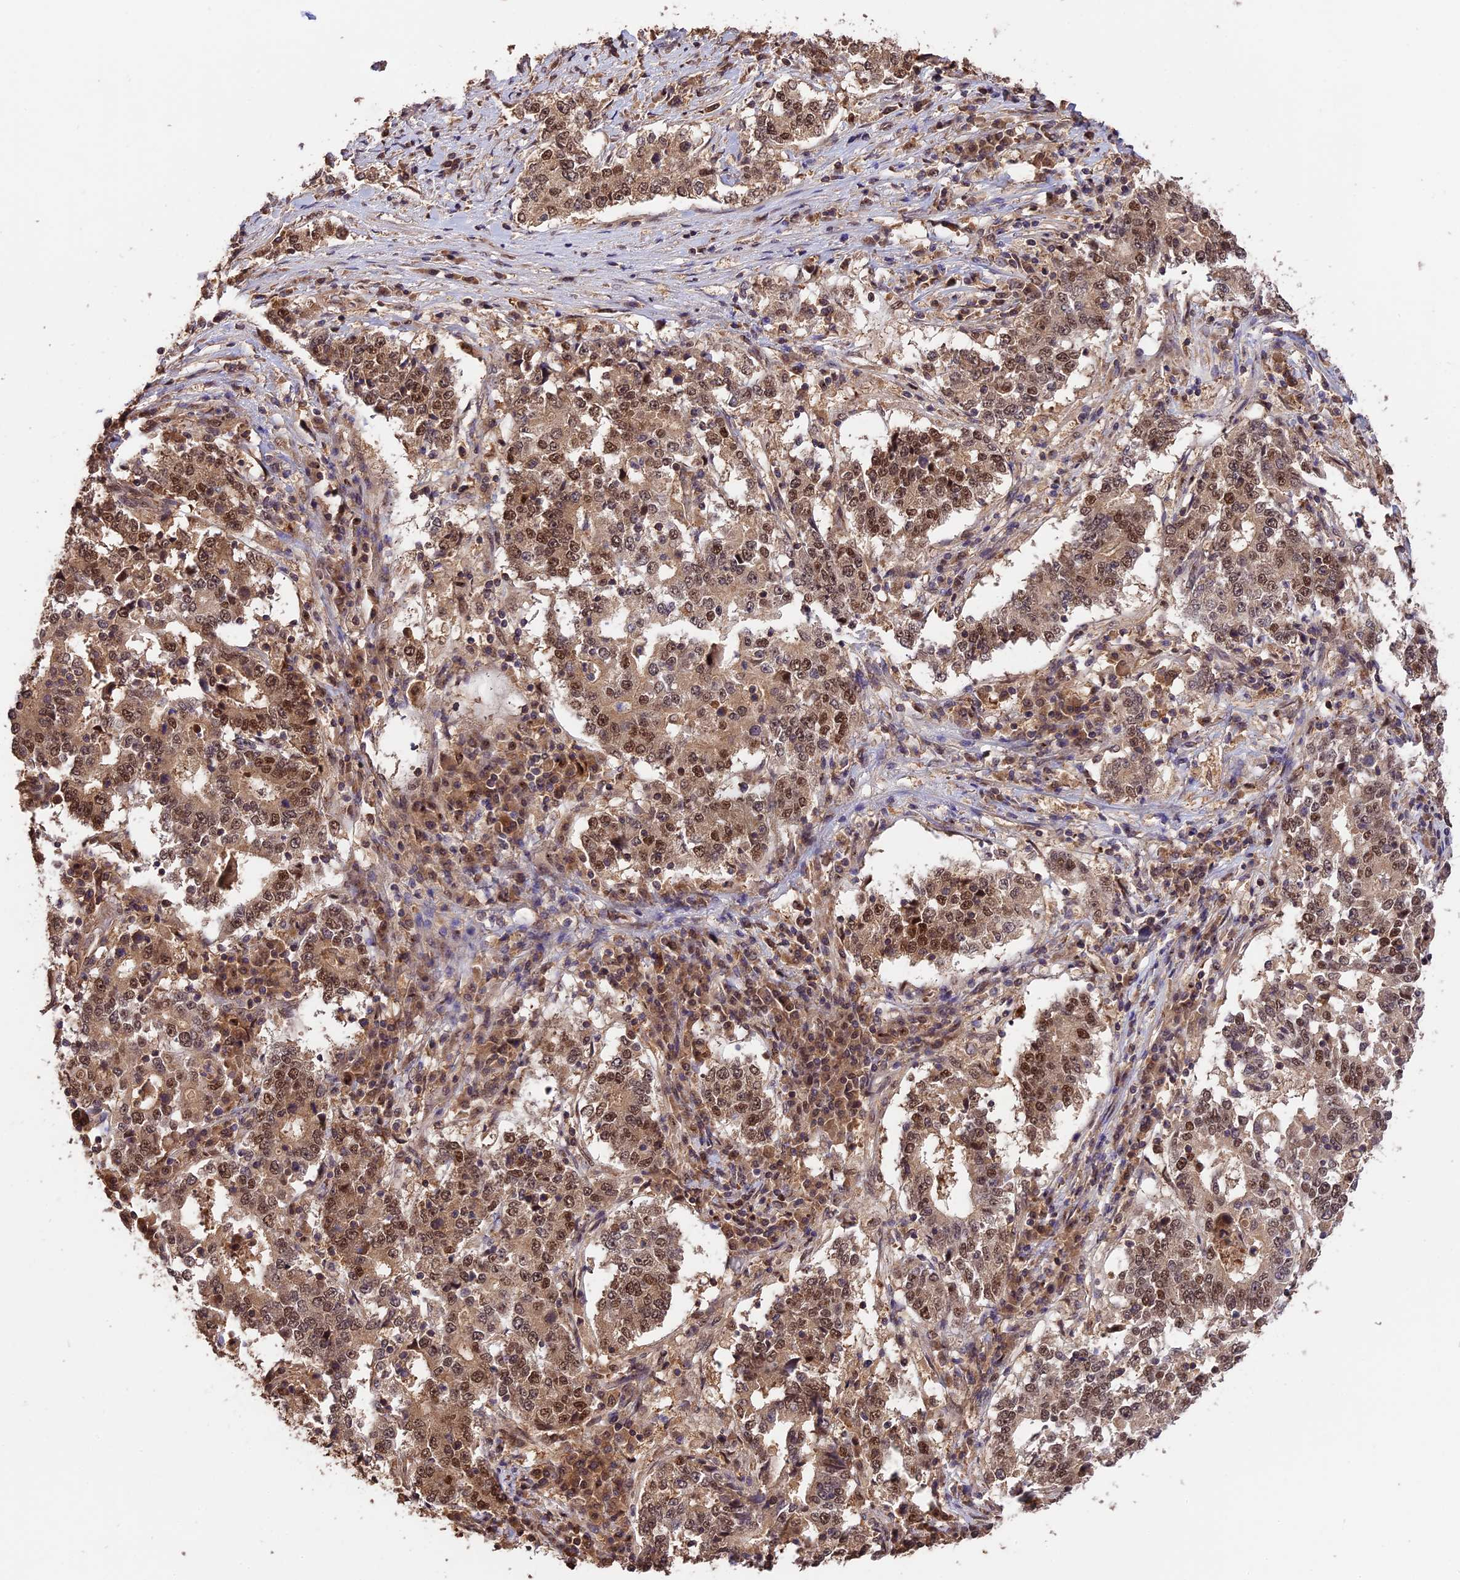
{"staining": {"intensity": "moderate", "quantity": ">75%", "location": "cytoplasmic/membranous,nuclear"}, "tissue": "stomach cancer", "cell_type": "Tumor cells", "image_type": "cancer", "snomed": [{"axis": "morphology", "description": "Adenocarcinoma, NOS"}, {"axis": "topography", "description": "Stomach"}], "caption": "The histopathology image displays a brown stain indicating the presence of a protein in the cytoplasmic/membranous and nuclear of tumor cells in stomach cancer.", "gene": "TRMT1", "patient": {"sex": "male", "age": 59}}